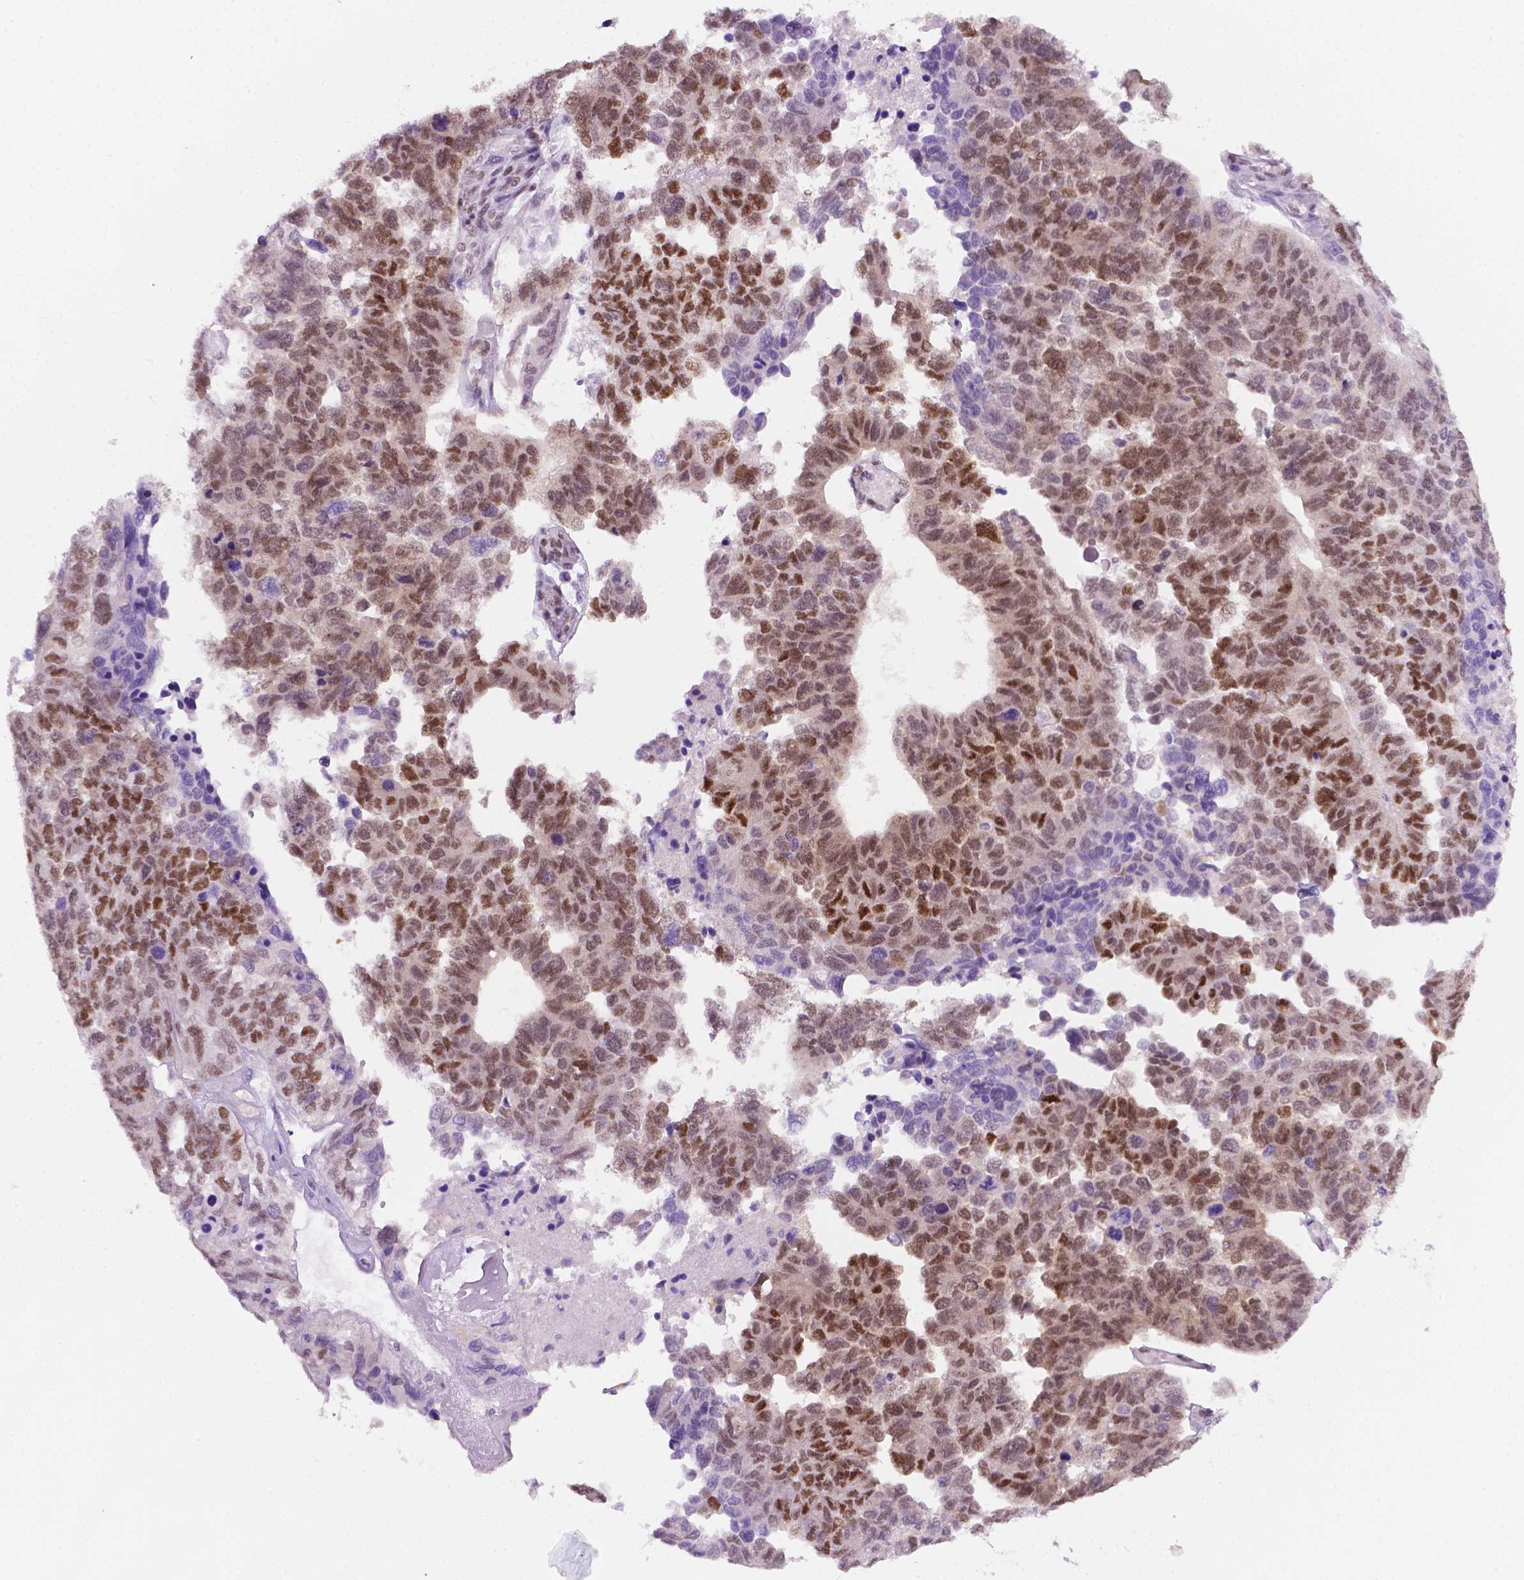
{"staining": {"intensity": "moderate", "quantity": ">75%", "location": "nuclear"}, "tissue": "ovarian cancer", "cell_type": "Tumor cells", "image_type": "cancer", "snomed": [{"axis": "morphology", "description": "Cystadenocarcinoma, serous, NOS"}, {"axis": "topography", "description": "Ovary"}], "caption": "IHC of human ovarian serous cystadenocarcinoma displays medium levels of moderate nuclear staining in approximately >75% of tumor cells. The staining was performed using DAB (3,3'-diaminobenzidine), with brown indicating positive protein expression. Nuclei are stained blue with hematoxylin.", "gene": "ERF", "patient": {"sex": "female", "age": 64}}